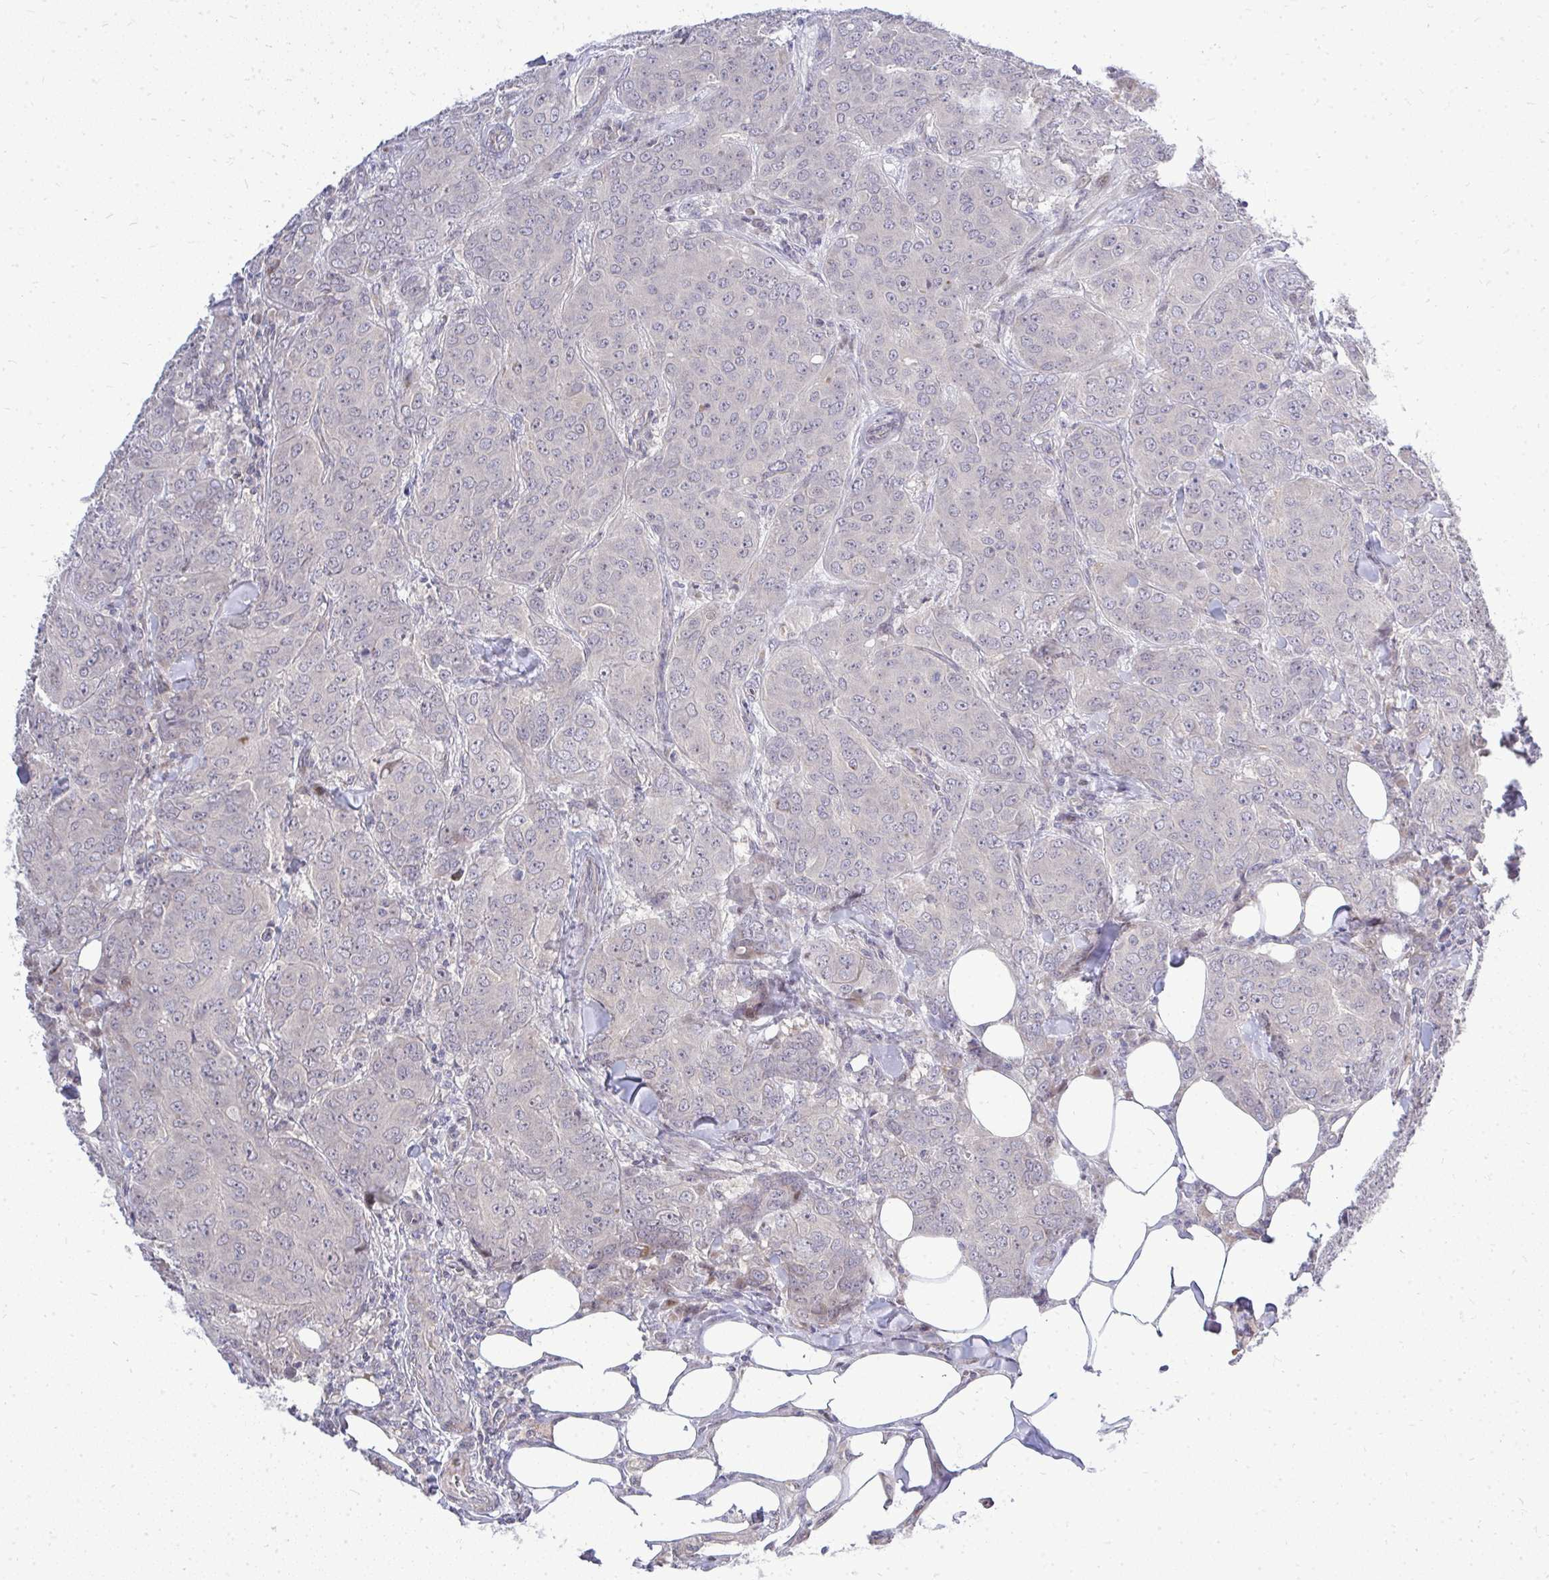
{"staining": {"intensity": "negative", "quantity": "none", "location": "none"}, "tissue": "breast cancer", "cell_type": "Tumor cells", "image_type": "cancer", "snomed": [{"axis": "morphology", "description": "Duct carcinoma"}, {"axis": "topography", "description": "Breast"}], "caption": "High power microscopy photomicrograph of an immunohistochemistry photomicrograph of breast infiltrating ductal carcinoma, revealing no significant positivity in tumor cells.", "gene": "OR8D1", "patient": {"sex": "female", "age": 43}}